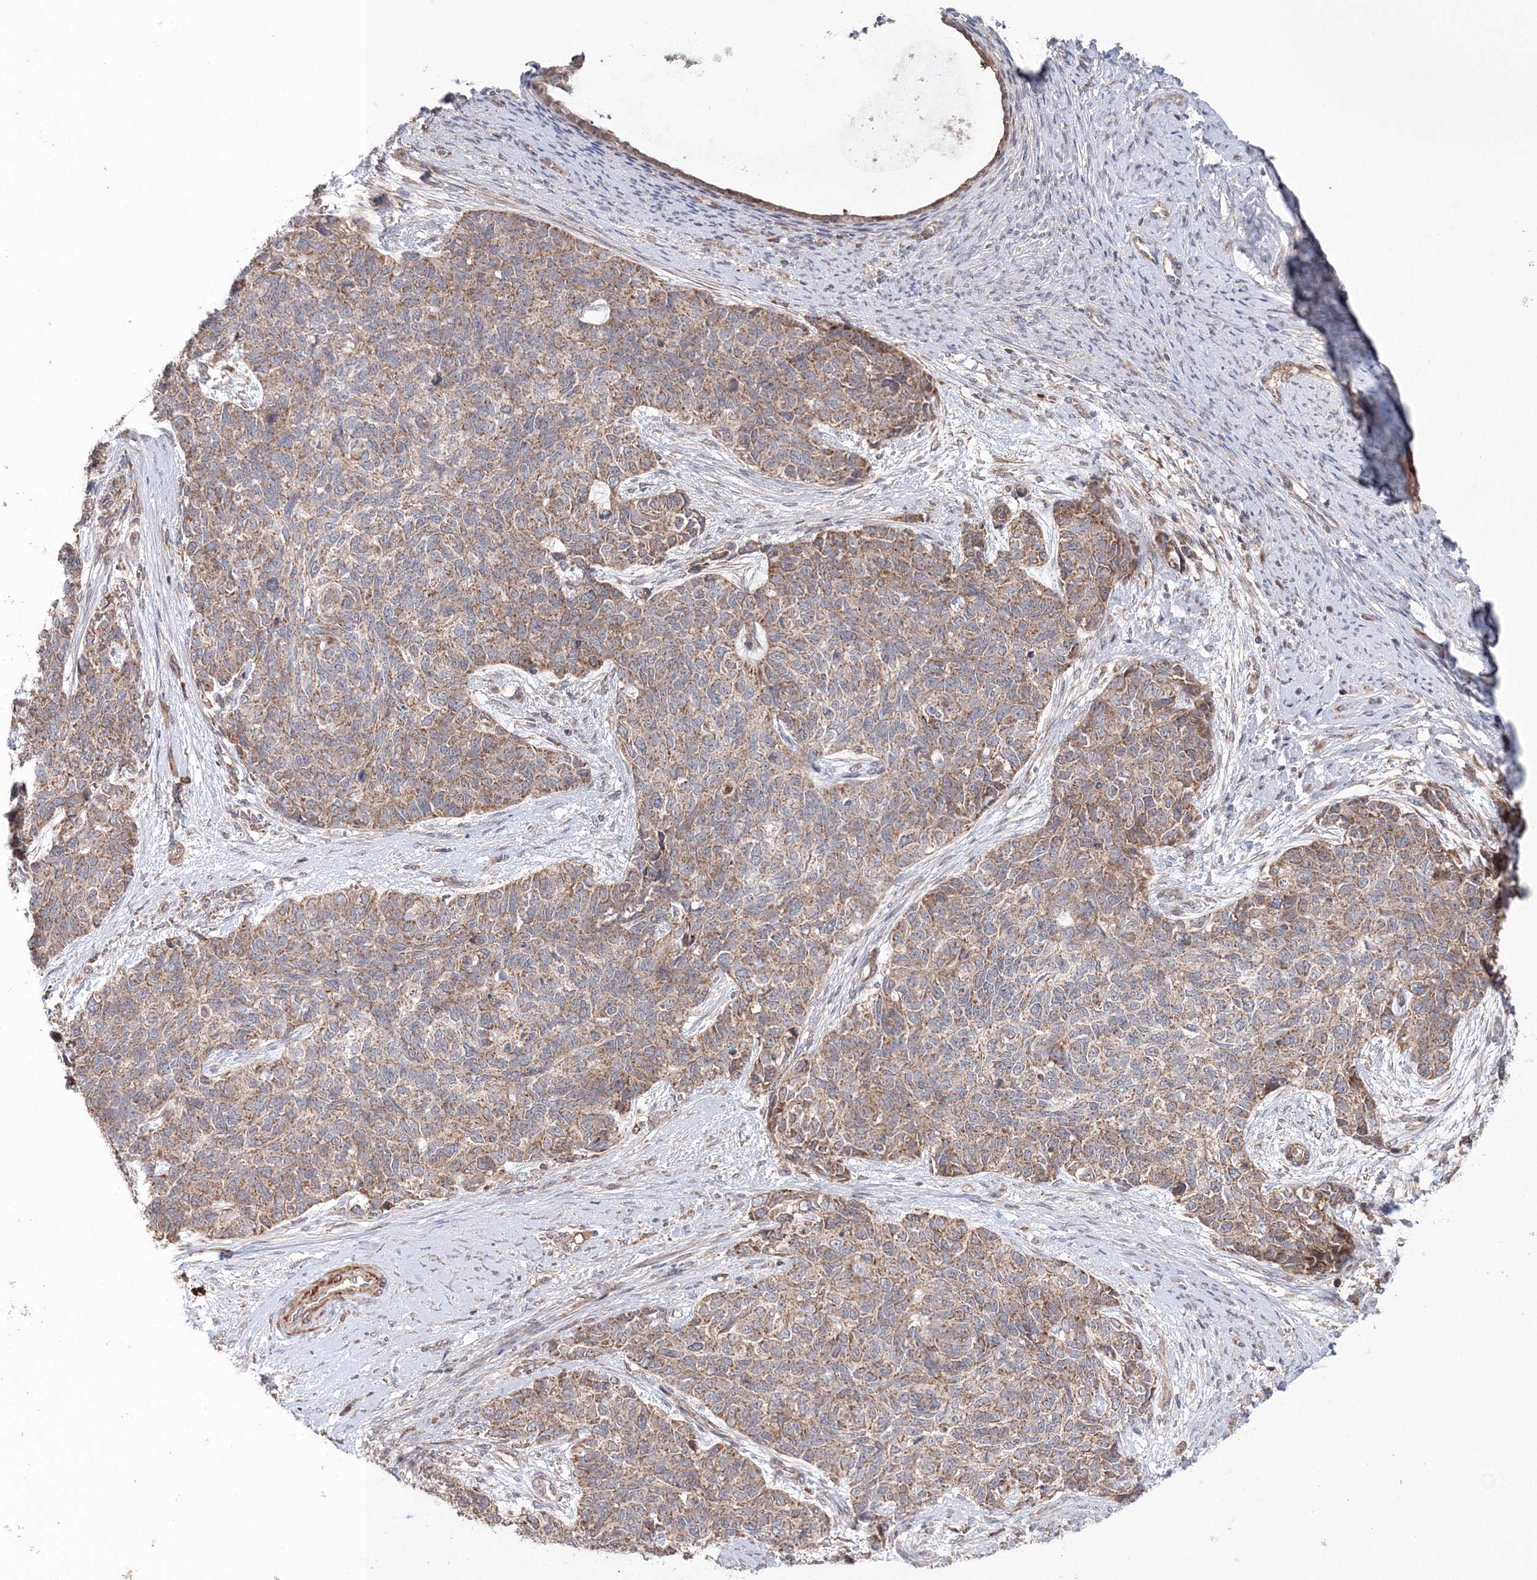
{"staining": {"intensity": "moderate", "quantity": ">75%", "location": "cytoplasmic/membranous"}, "tissue": "cervical cancer", "cell_type": "Tumor cells", "image_type": "cancer", "snomed": [{"axis": "morphology", "description": "Squamous cell carcinoma, NOS"}, {"axis": "topography", "description": "Cervix"}], "caption": "Protein expression analysis of human cervical cancer reveals moderate cytoplasmic/membranous expression in about >75% of tumor cells.", "gene": "NOA1", "patient": {"sex": "female", "age": 63}}